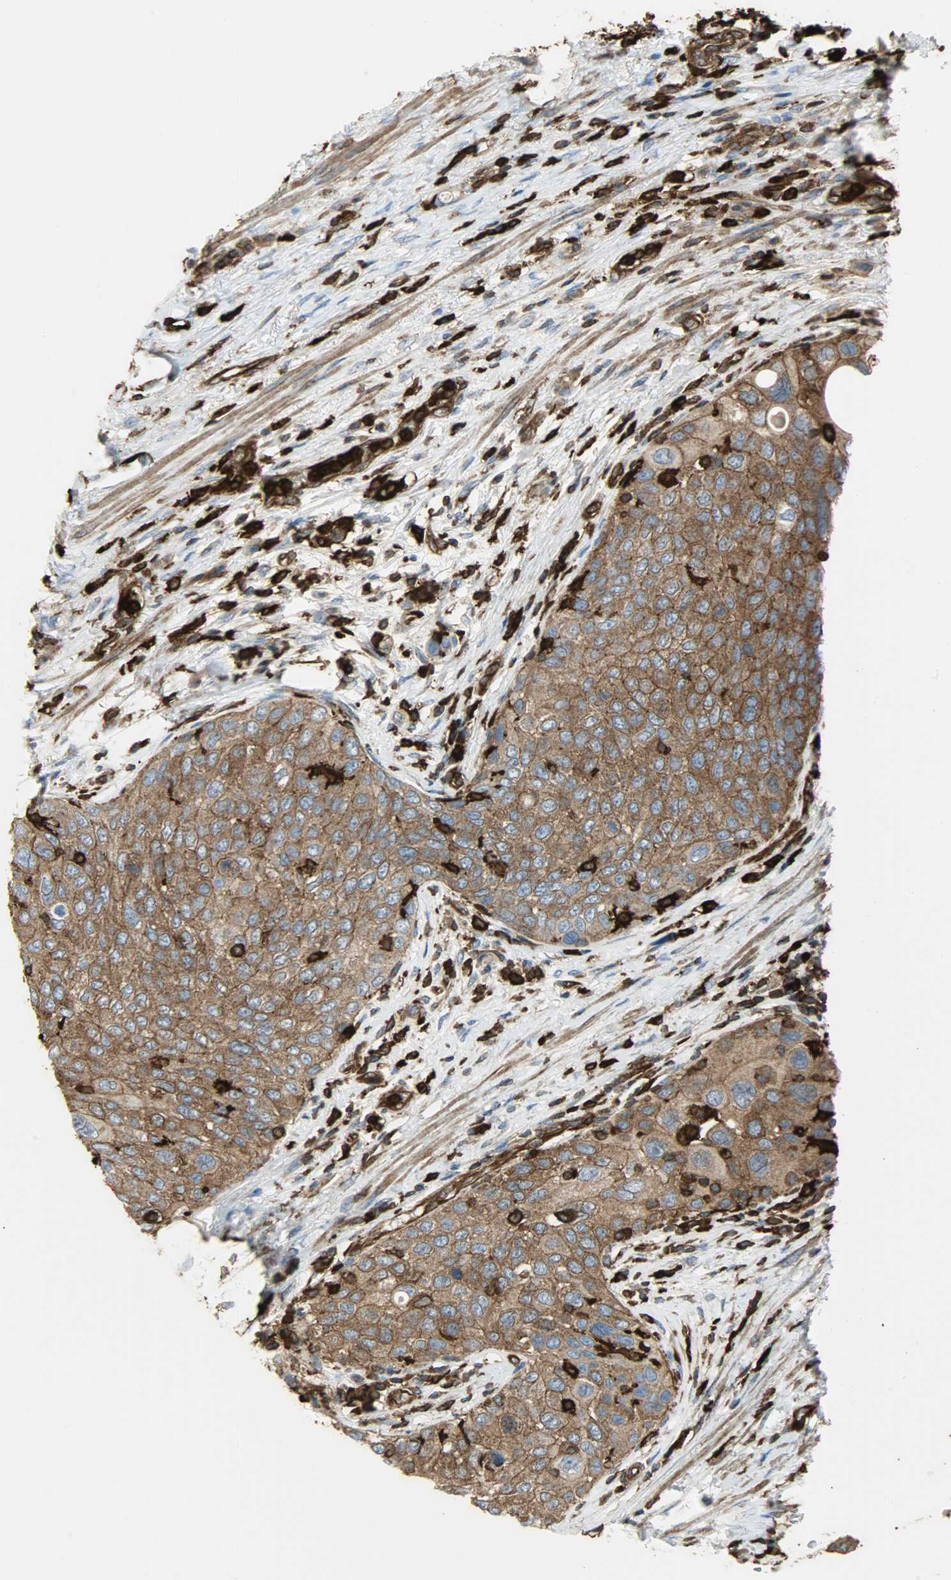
{"staining": {"intensity": "moderate", "quantity": ">75%", "location": "cytoplasmic/membranous"}, "tissue": "urothelial cancer", "cell_type": "Tumor cells", "image_type": "cancer", "snomed": [{"axis": "morphology", "description": "Urothelial carcinoma, High grade"}, {"axis": "topography", "description": "Urinary bladder"}], "caption": "DAB immunohistochemical staining of high-grade urothelial carcinoma reveals moderate cytoplasmic/membranous protein positivity in approximately >75% of tumor cells. Using DAB (brown) and hematoxylin (blue) stains, captured at high magnification using brightfield microscopy.", "gene": "VASP", "patient": {"sex": "female", "age": 56}}